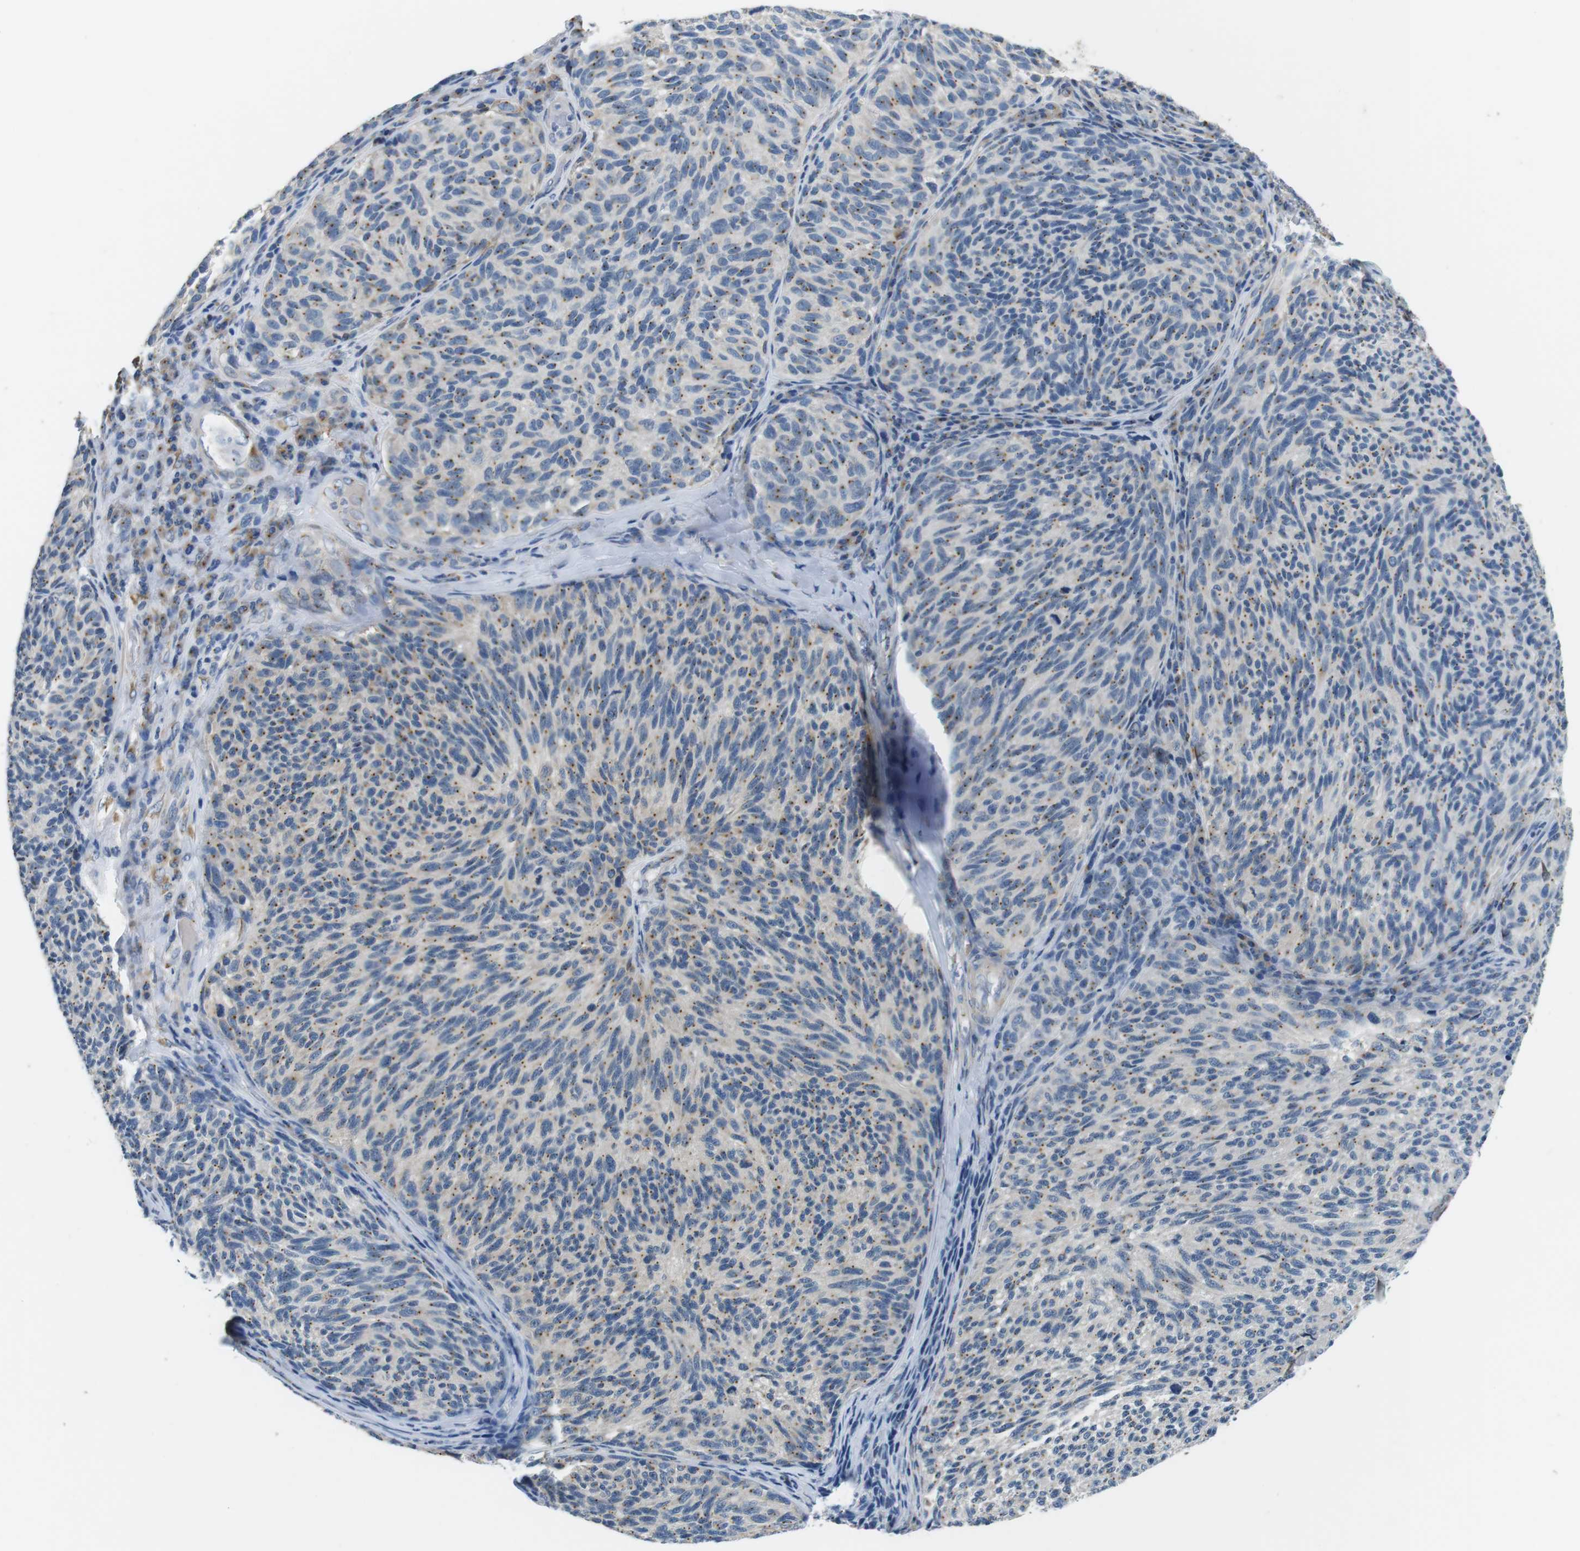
{"staining": {"intensity": "moderate", "quantity": "25%-75%", "location": "cytoplasmic/membranous"}, "tissue": "melanoma", "cell_type": "Tumor cells", "image_type": "cancer", "snomed": [{"axis": "morphology", "description": "Malignant melanoma, NOS"}, {"axis": "topography", "description": "Skin"}], "caption": "Human malignant melanoma stained for a protein (brown) shows moderate cytoplasmic/membranous positive staining in about 25%-75% of tumor cells.", "gene": "UNC5CL", "patient": {"sex": "female", "age": 73}}